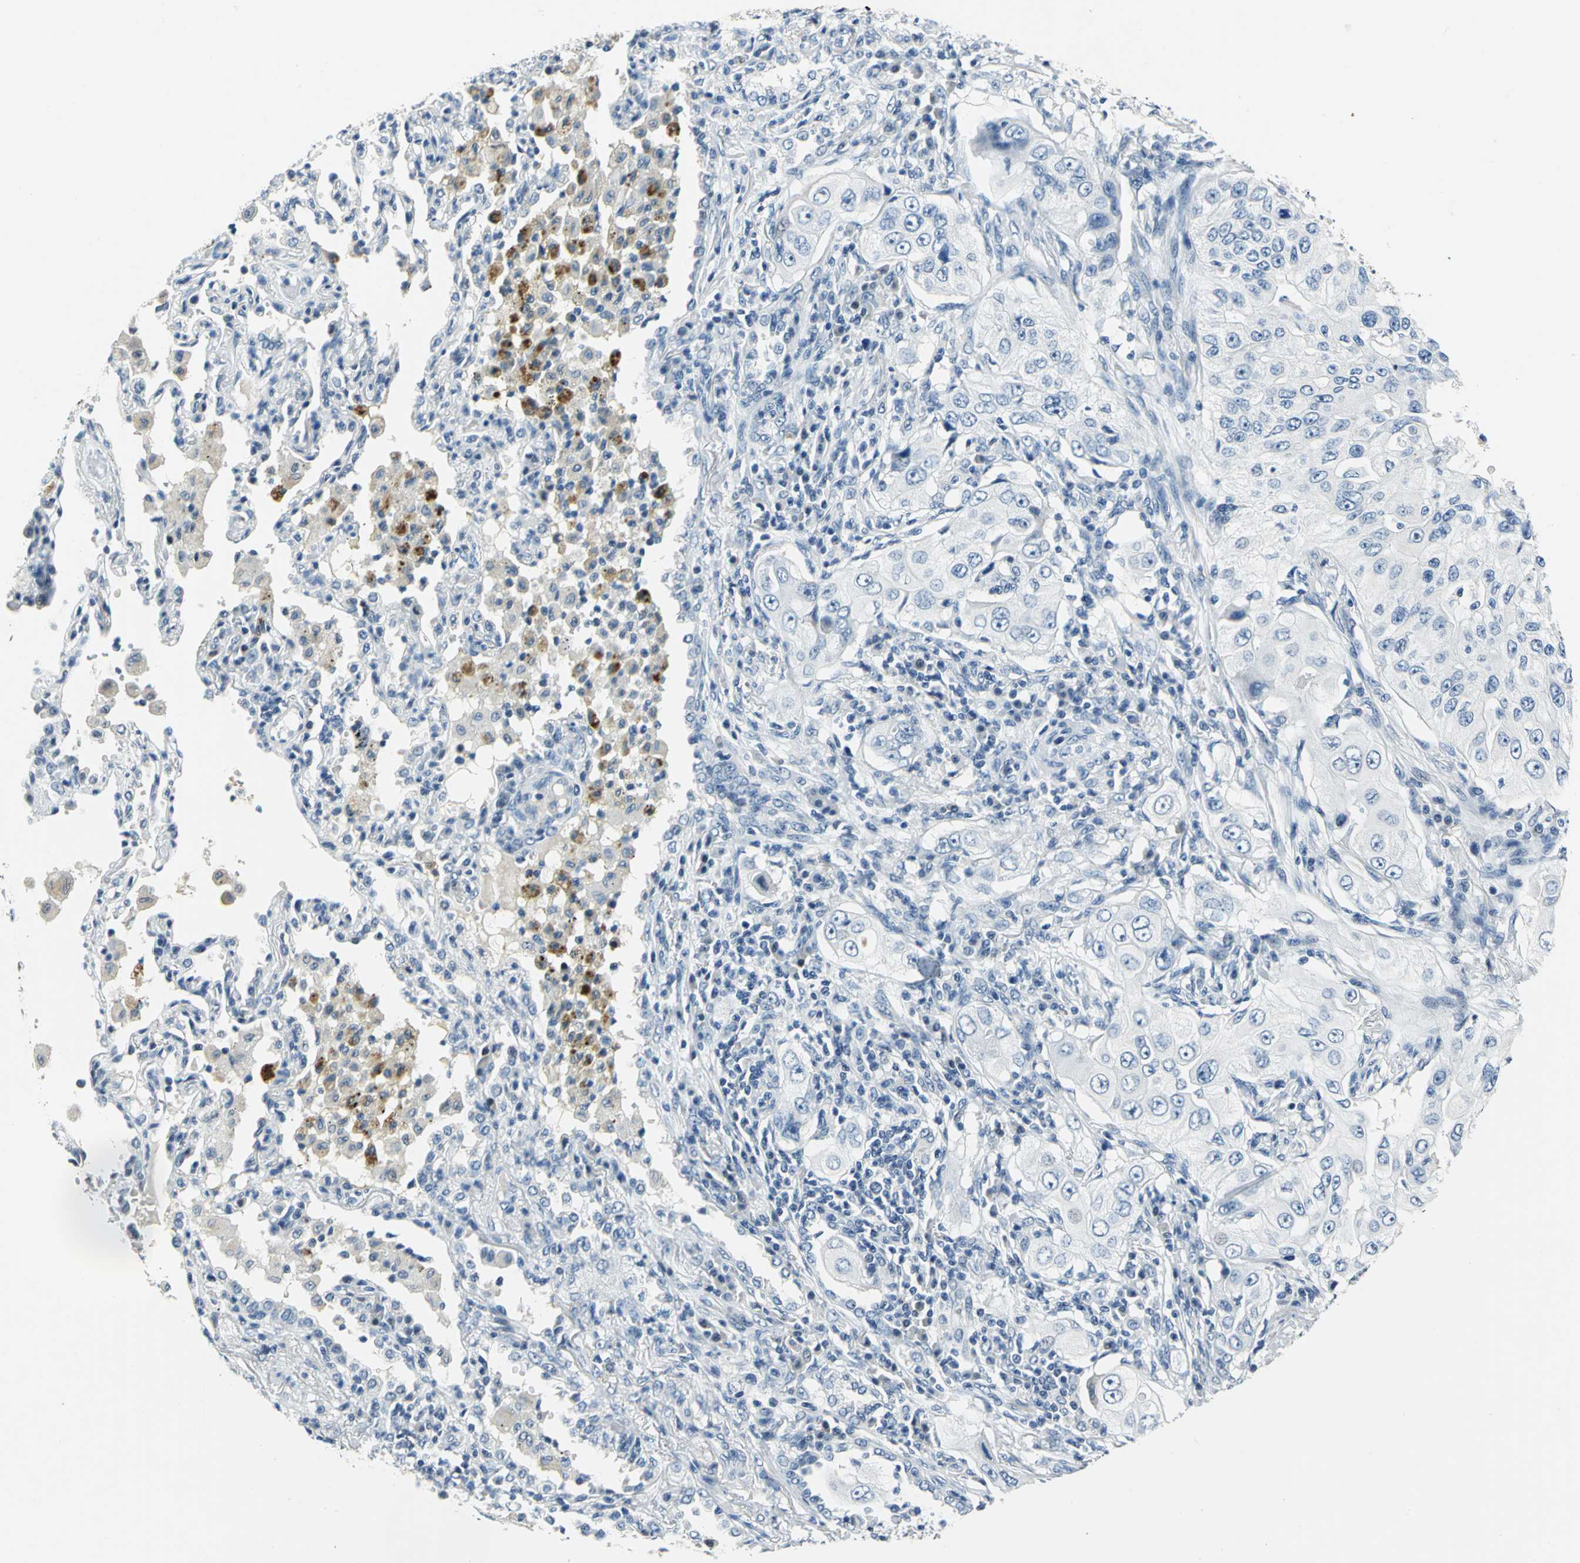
{"staining": {"intensity": "negative", "quantity": "none", "location": "none"}, "tissue": "lung cancer", "cell_type": "Tumor cells", "image_type": "cancer", "snomed": [{"axis": "morphology", "description": "Adenocarcinoma, NOS"}, {"axis": "topography", "description": "Lung"}], "caption": "High power microscopy photomicrograph of an immunohistochemistry micrograph of adenocarcinoma (lung), revealing no significant expression in tumor cells.", "gene": "RAD17", "patient": {"sex": "male", "age": 84}}